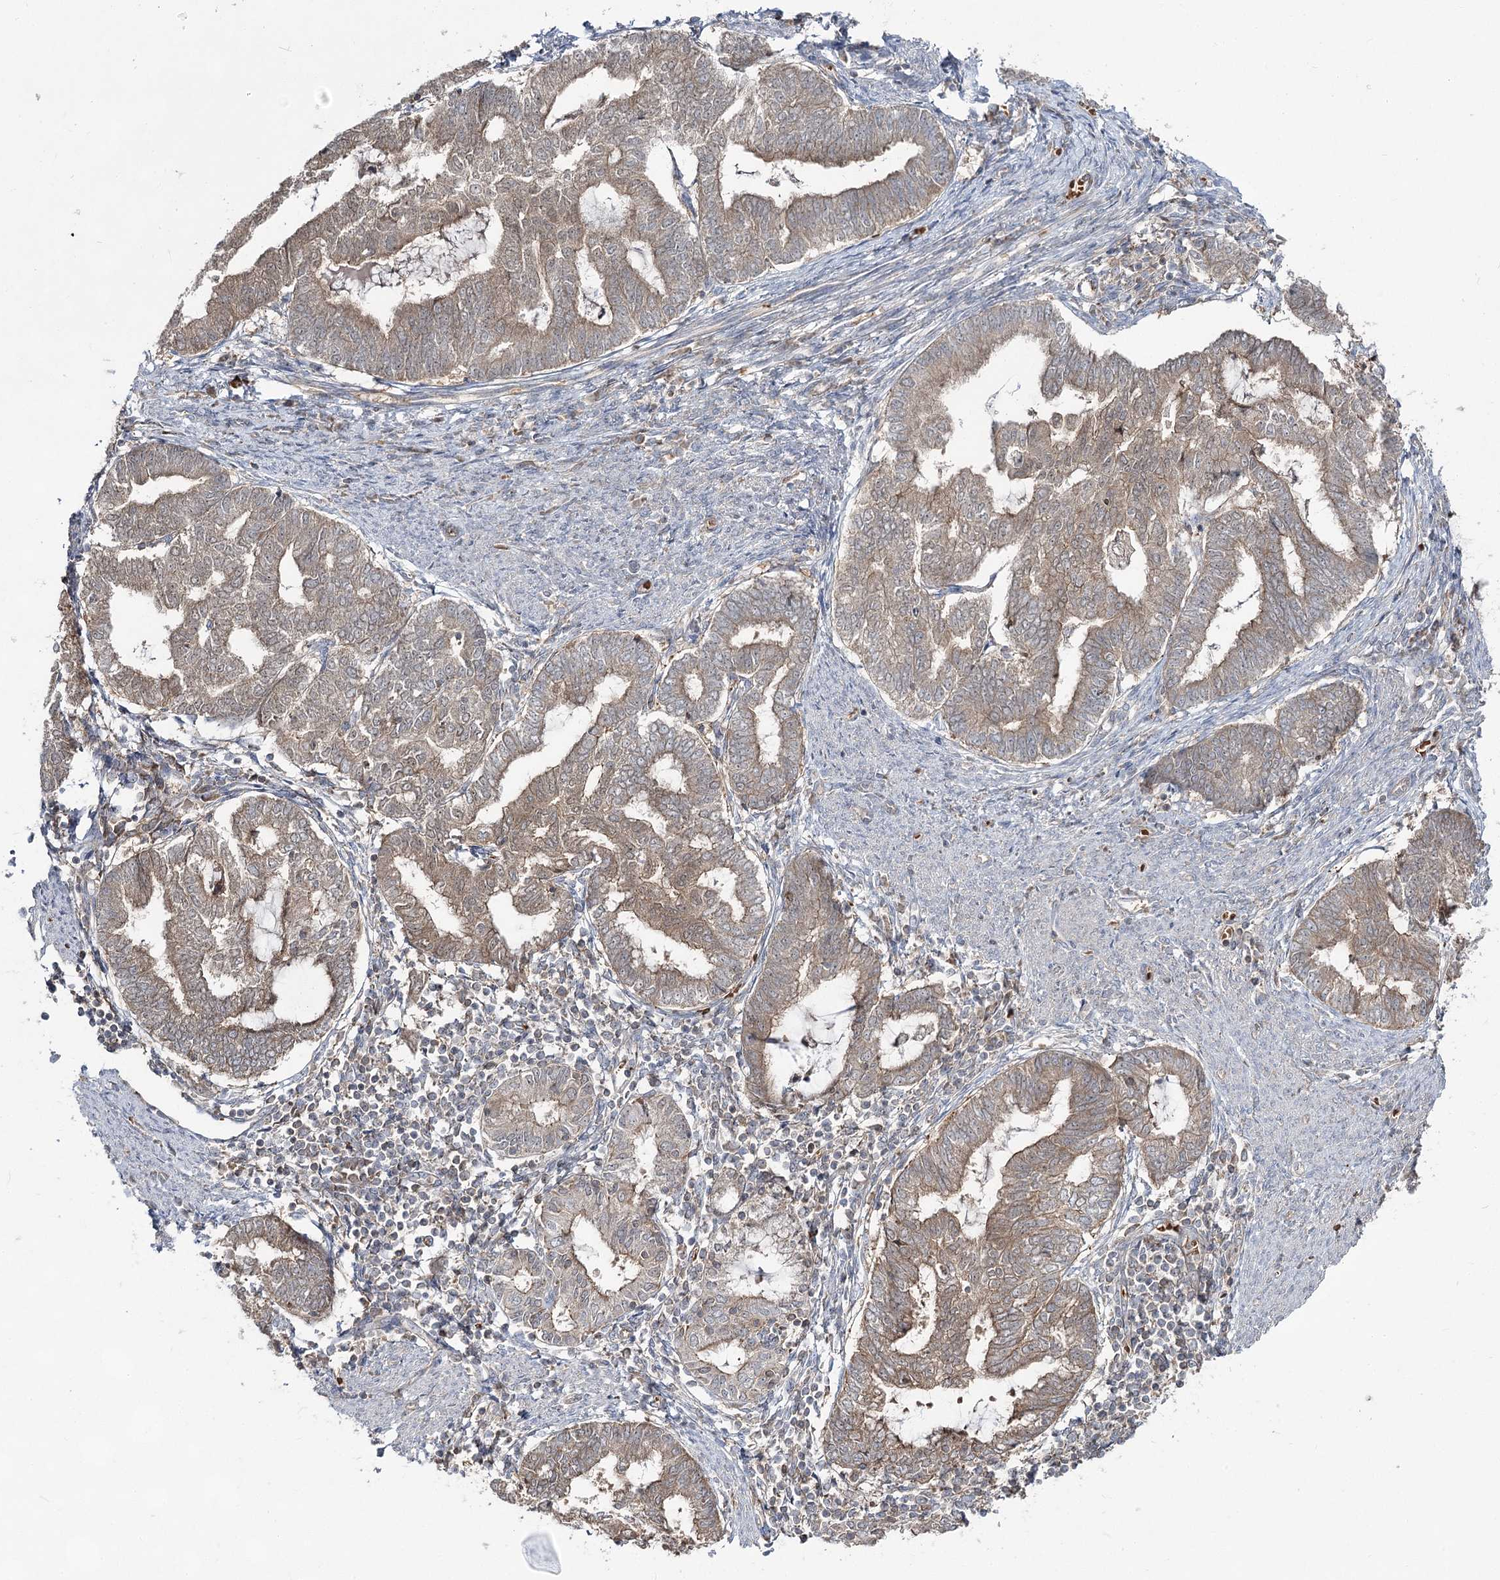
{"staining": {"intensity": "weak", "quantity": ">75%", "location": "cytoplasmic/membranous"}, "tissue": "endometrial cancer", "cell_type": "Tumor cells", "image_type": "cancer", "snomed": [{"axis": "morphology", "description": "Adenocarcinoma, NOS"}, {"axis": "topography", "description": "Endometrium"}], "caption": "Human endometrial cancer stained for a protein (brown) demonstrates weak cytoplasmic/membranous positive positivity in about >75% of tumor cells.", "gene": "PCBD2", "patient": {"sex": "female", "age": 79}}